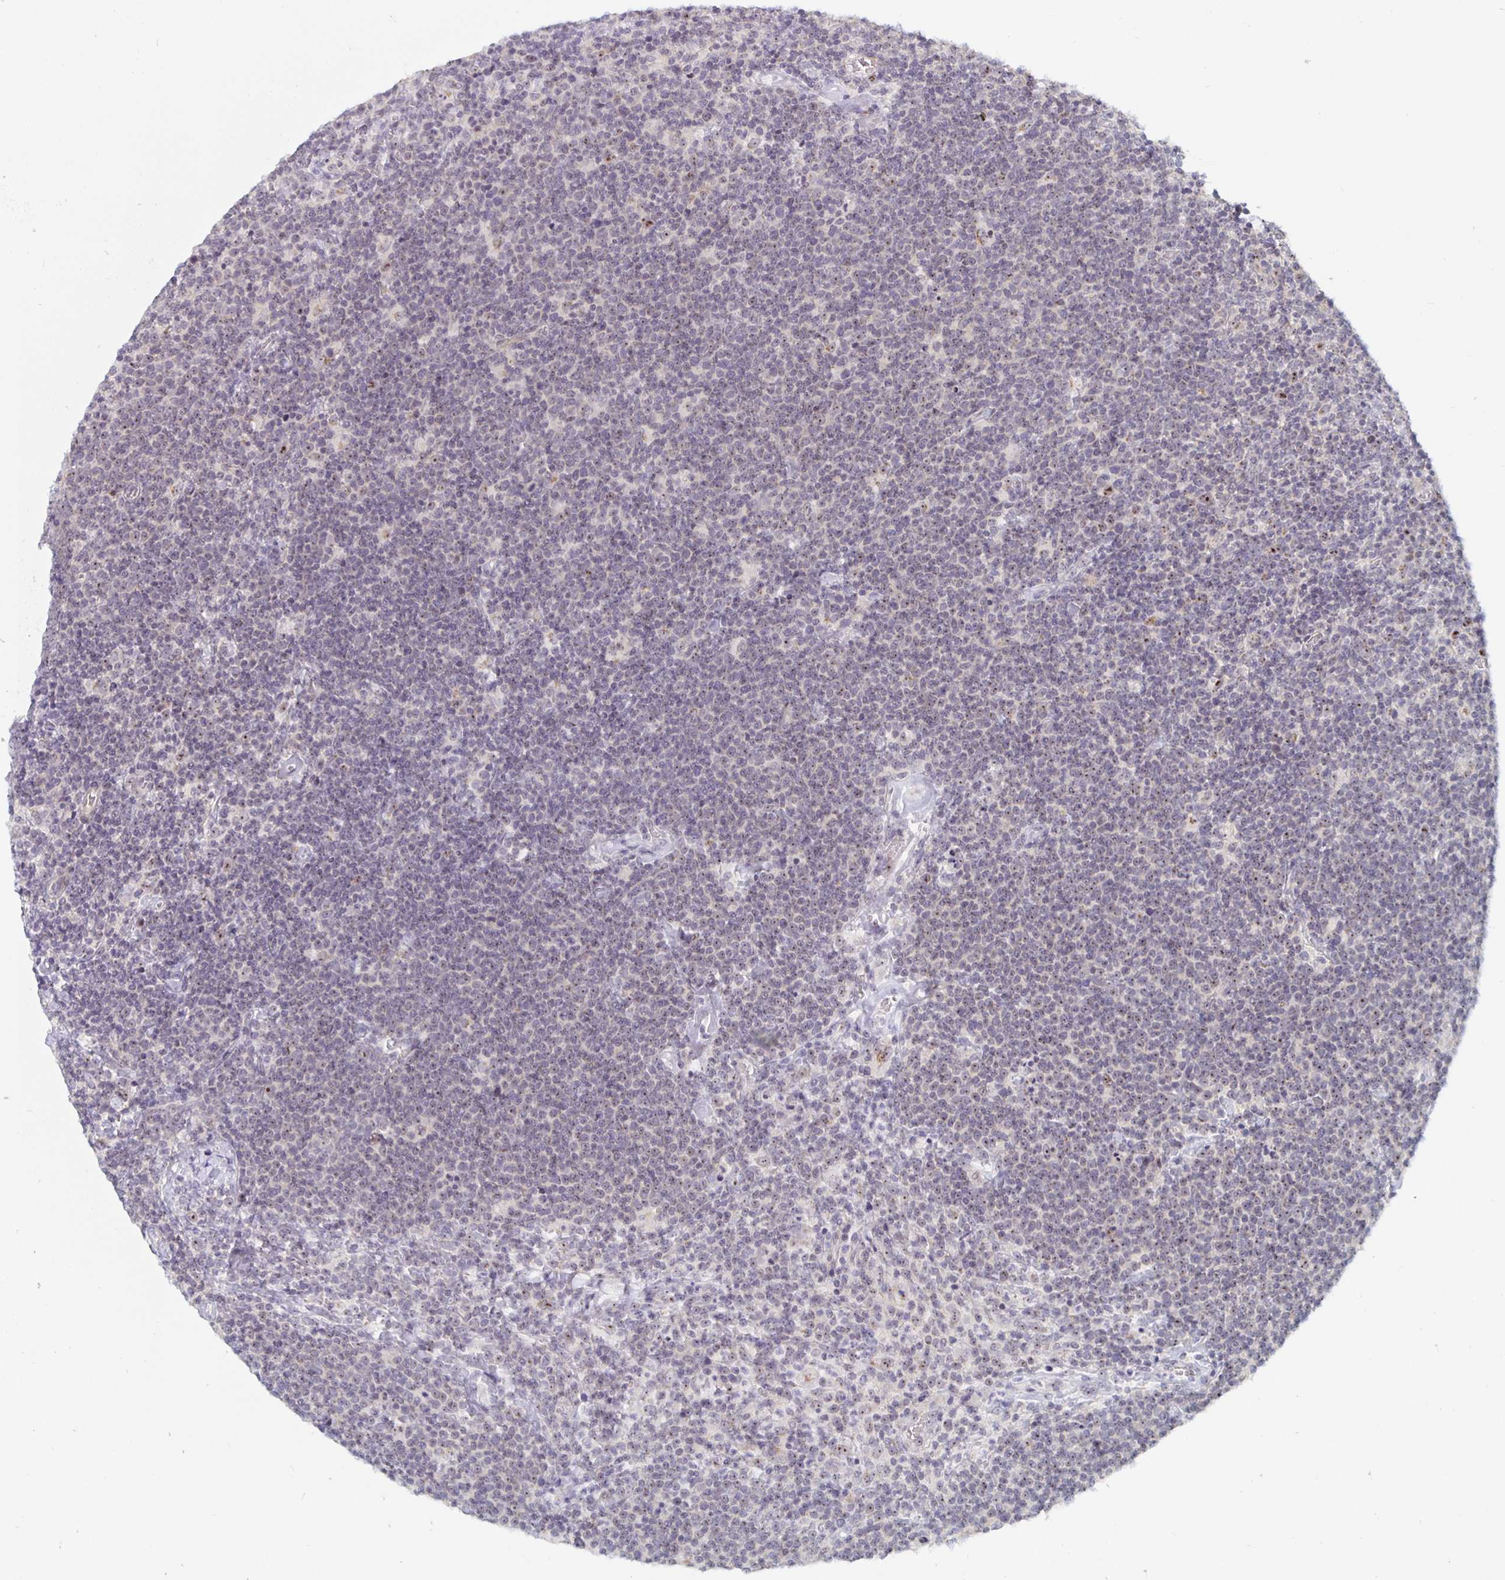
{"staining": {"intensity": "weak", "quantity": "25%-75%", "location": "nuclear"}, "tissue": "lymphoma", "cell_type": "Tumor cells", "image_type": "cancer", "snomed": [{"axis": "morphology", "description": "Malignant lymphoma, non-Hodgkin's type, High grade"}, {"axis": "topography", "description": "Lymph node"}], "caption": "Immunohistochemistry (IHC) micrograph of human malignant lymphoma, non-Hodgkin's type (high-grade) stained for a protein (brown), which shows low levels of weak nuclear positivity in approximately 25%-75% of tumor cells.", "gene": "NUP85", "patient": {"sex": "male", "age": 61}}